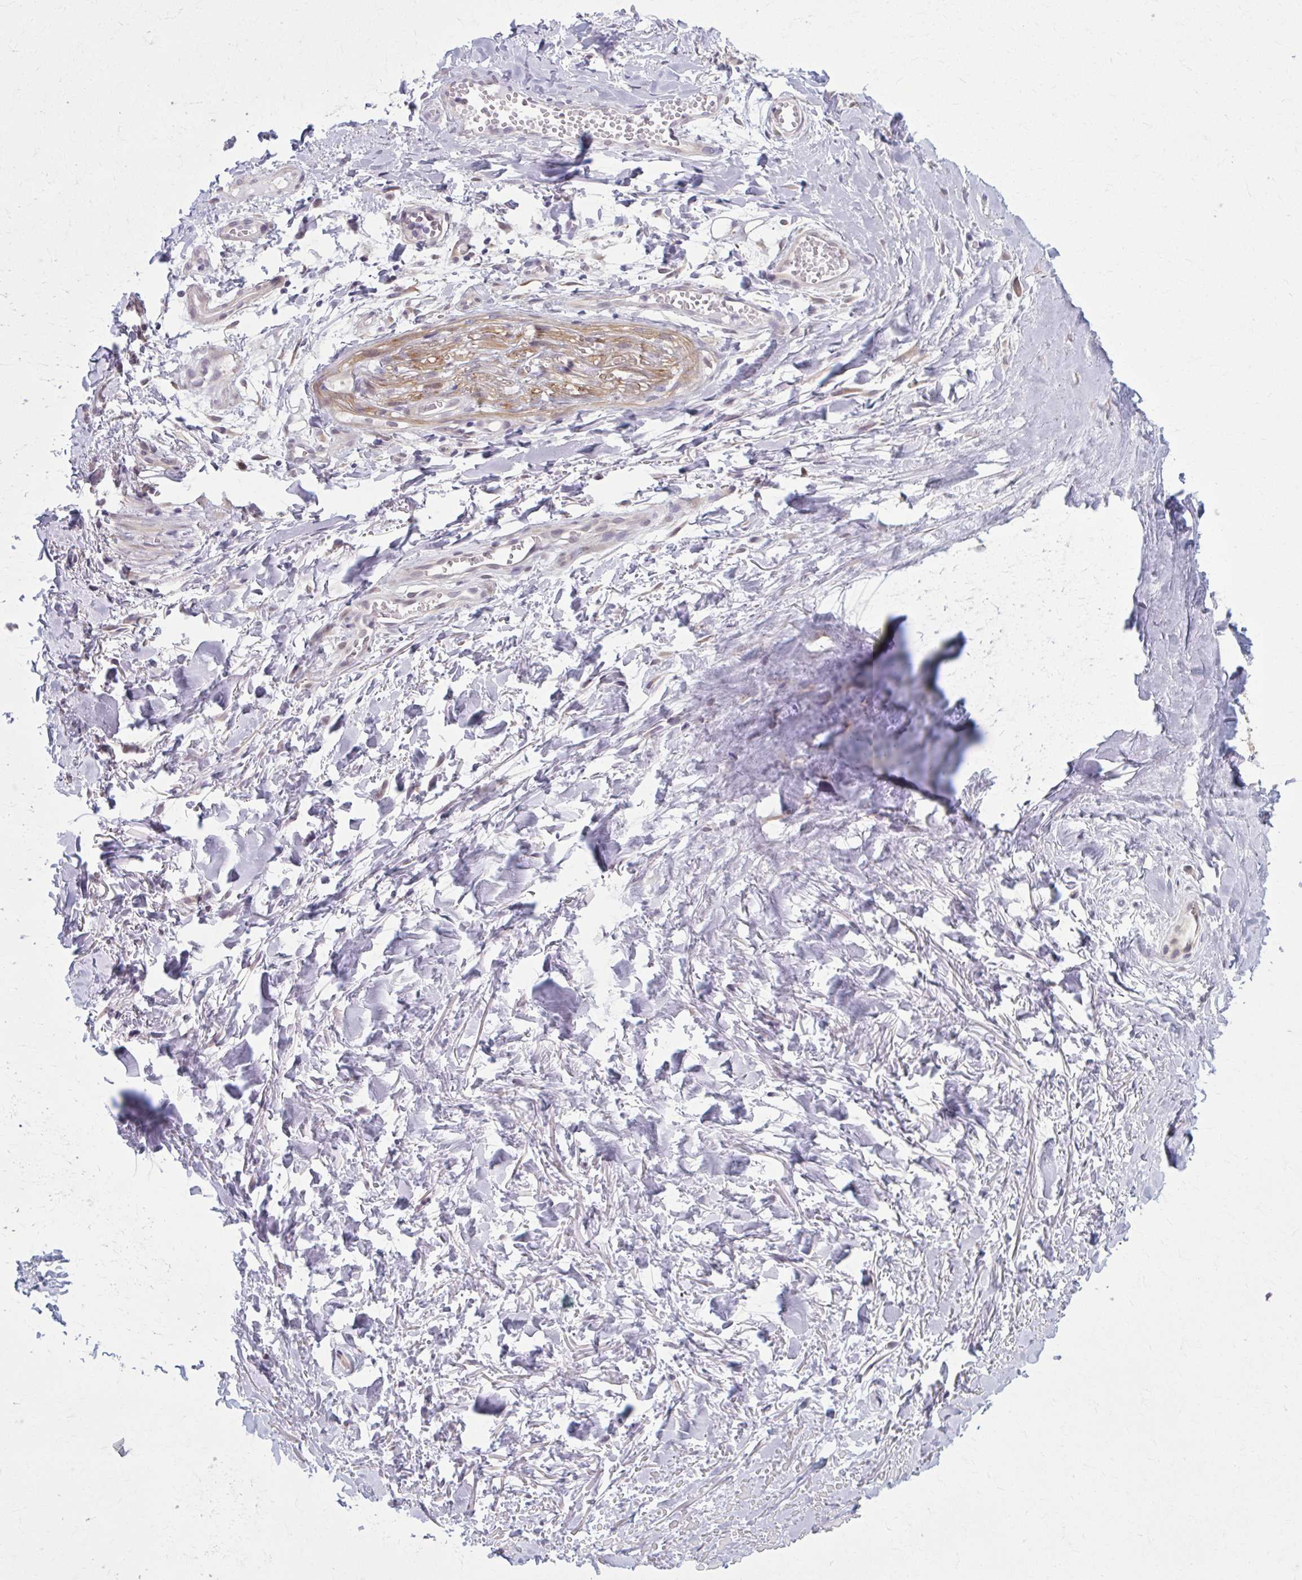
{"staining": {"intensity": "negative", "quantity": "none", "location": "none"}, "tissue": "adipose tissue", "cell_type": "Adipocytes", "image_type": "normal", "snomed": [{"axis": "morphology", "description": "Normal tissue, NOS"}, {"axis": "topography", "description": "Cartilage tissue"}, {"axis": "topography", "description": "Nasopharynx"}, {"axis": "topography", "description": "Thyroid gland"}], "caption": "The IHC photomicrograph has no significant positivity in adipocytes of adipose tissue.", "gene": "NUMBL", "patient": {"sex": "male", "age": 63}}